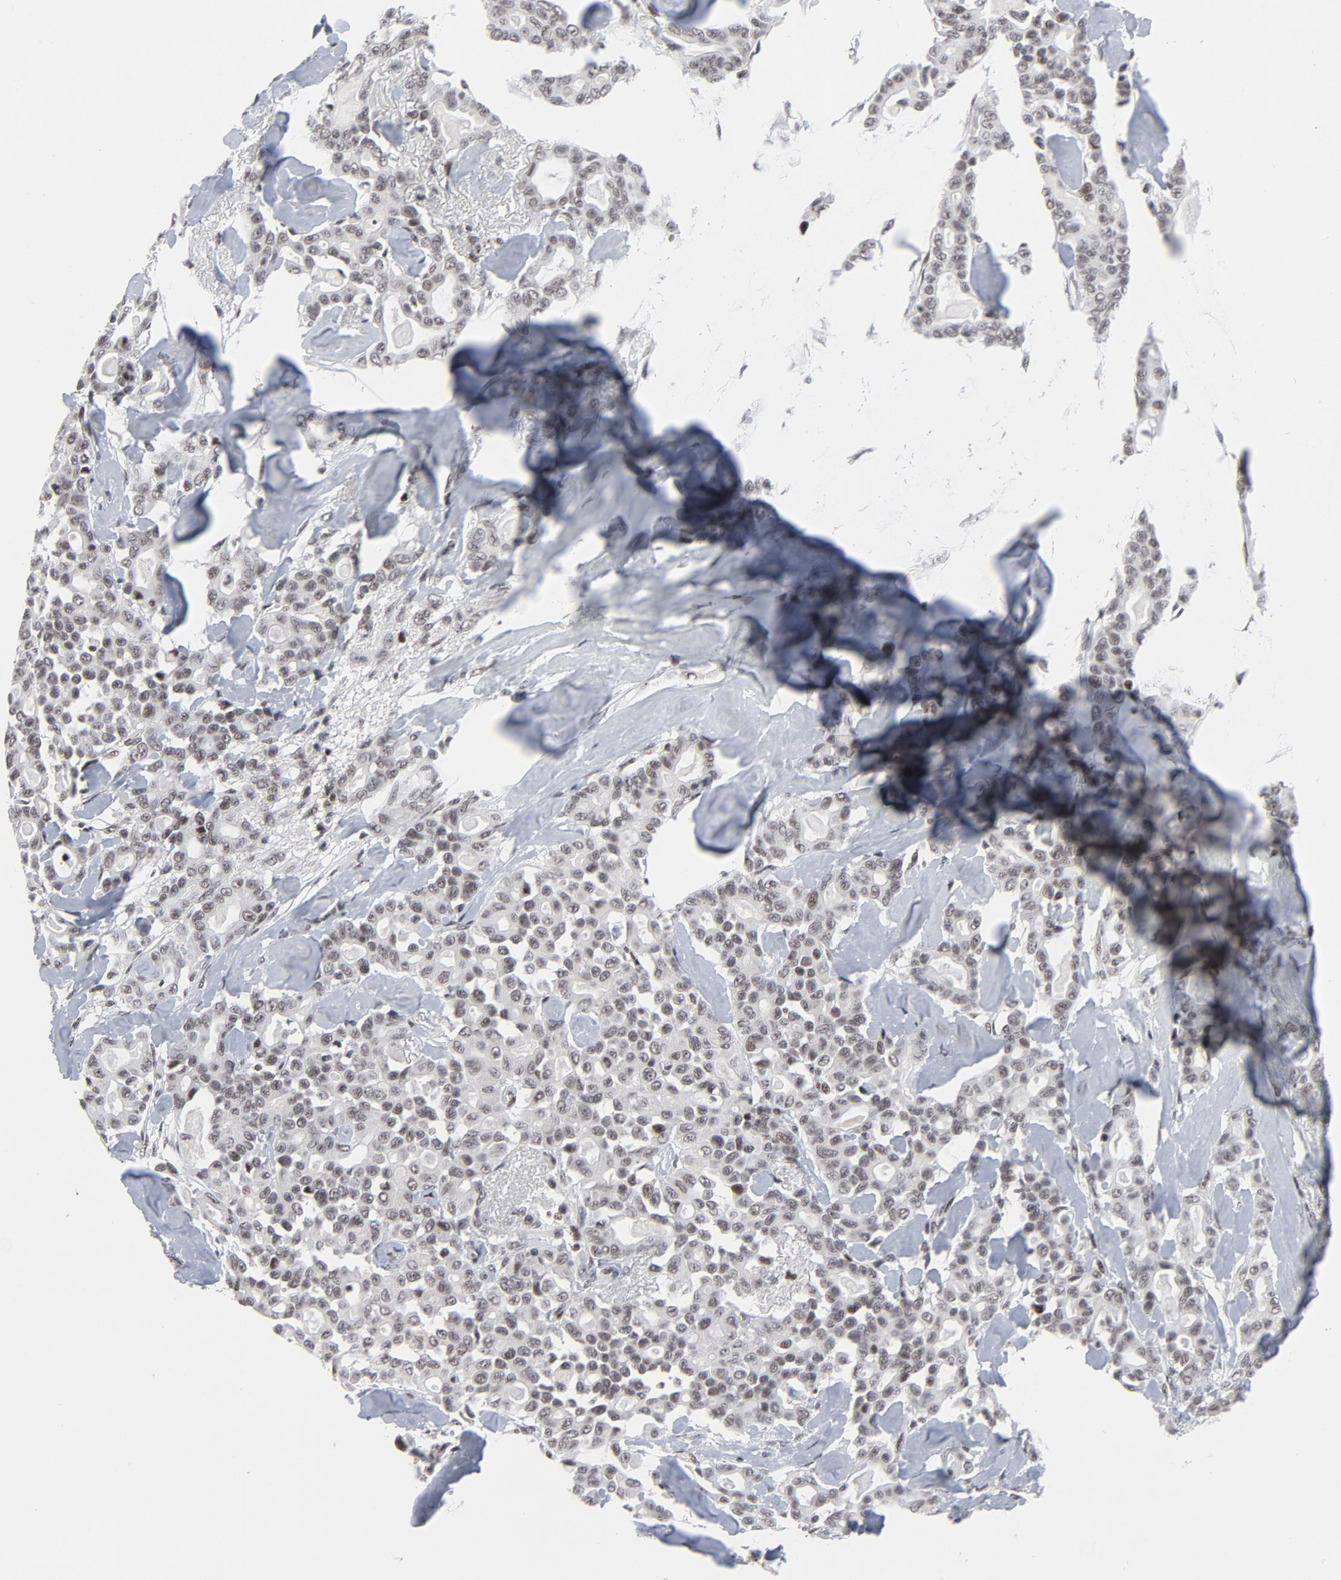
{"staining": {"intensity": "weak", "quantity": ">75%", "location": "nuclear"}, "tissue": "pancreatic cancer", "cell_type": "Tumor cells", "image_type": "cancer", "snomed": [{"axis": "morphology", "description": "Adenocarcinoma, NOS"}, {"axis": "topography", "description": "Pancreas"}], "caption": "A high-resolution image shows immunohistochemistry staining of pancreatic cancer (adenocarcinoma), which reveals weak nuclear positivity in about >75% of tumor cells.", "gene": "GABPA", "patient": {"sex": "male", "age": 63}}